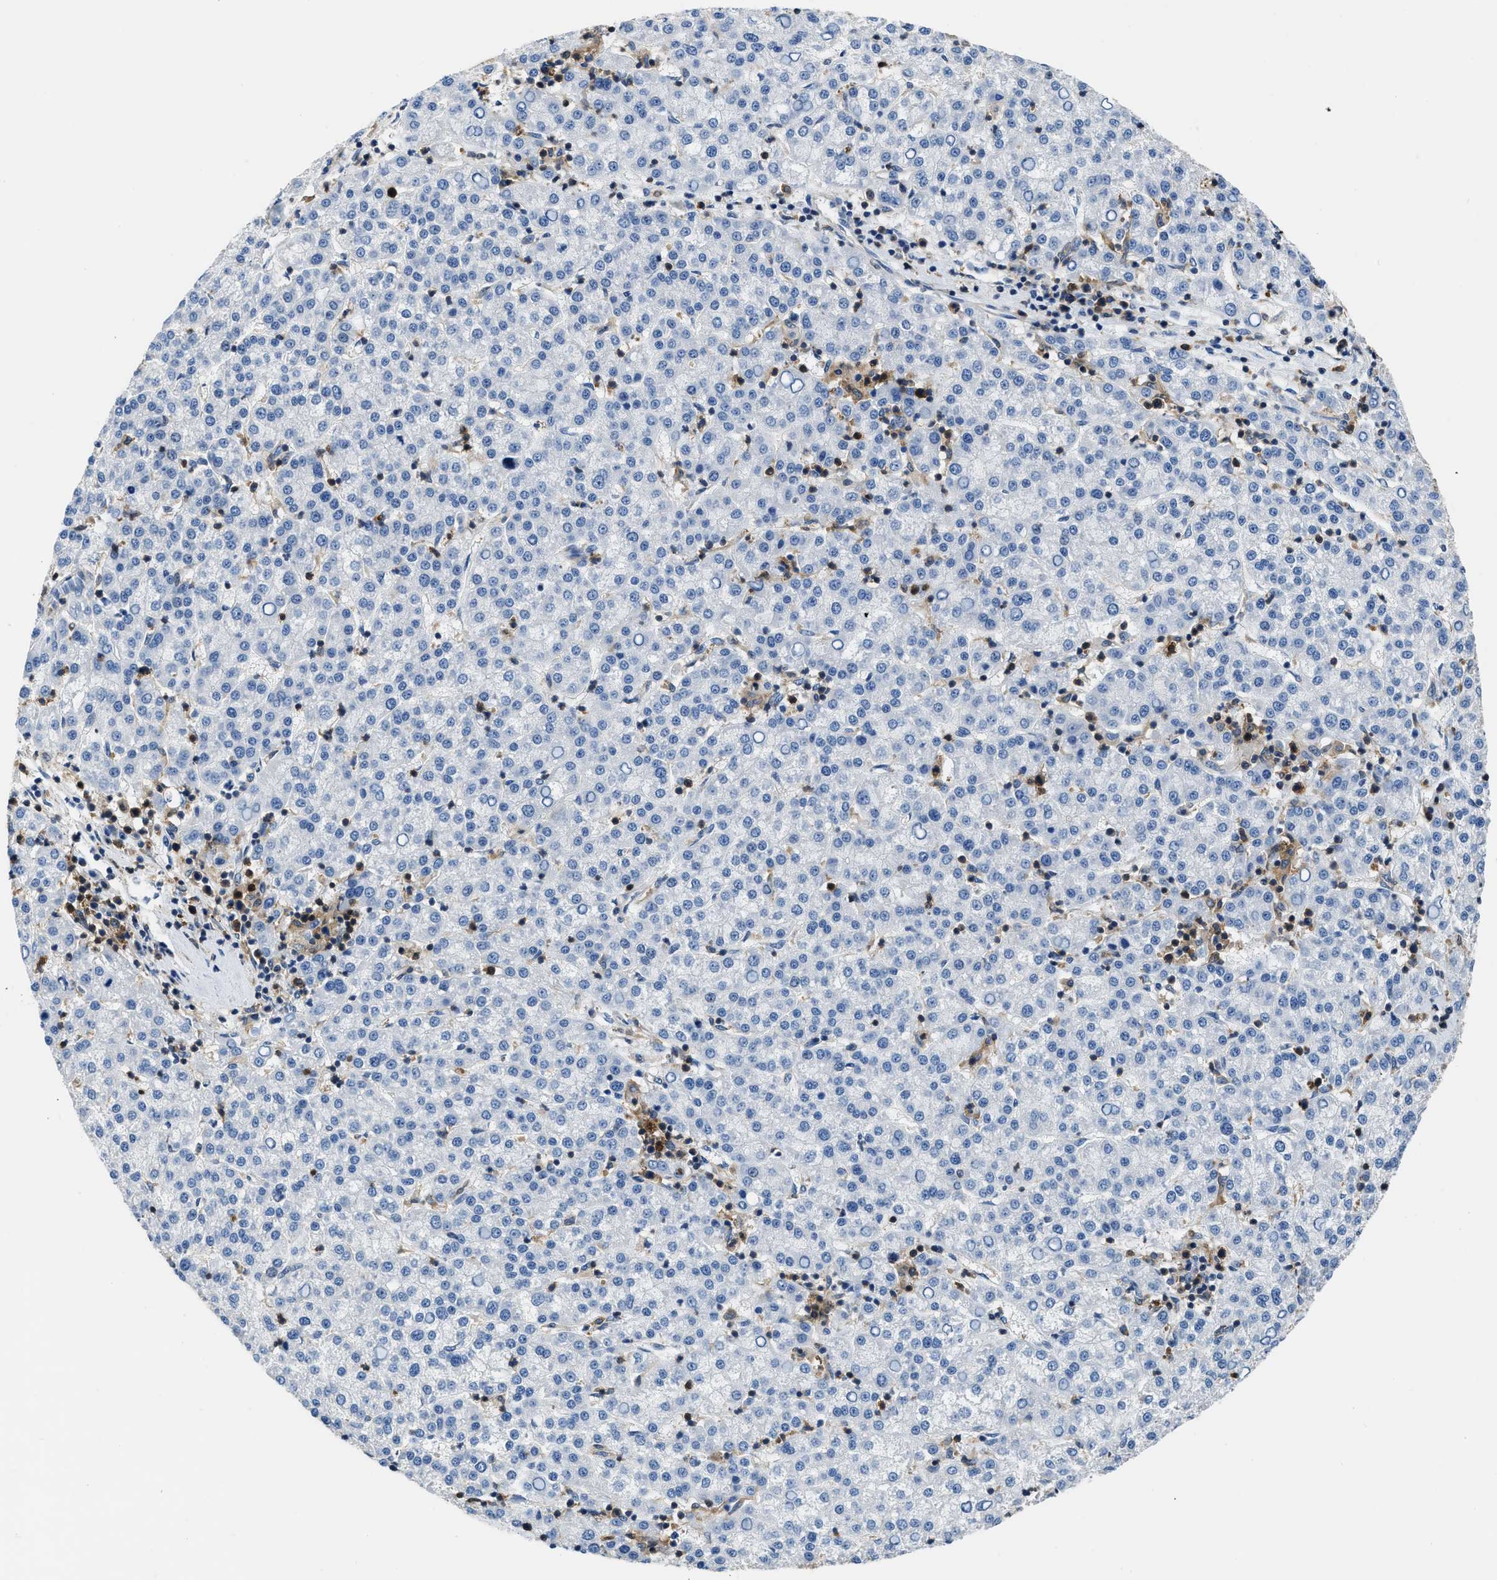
{"staining": {"intensity": "negative", "quantity": "none", "location": "none"}, "tissue": "liver cancer", "cell_type": "Tumor cells", "image_type": "cancer", "snomed": [{"axis": "morphology", "description": "Carcinoma, Hepatocellular, NOS"}, {"axis": "topography", "description": "Liver"}], "caption": "The immunohistochemistry (IHC) image has no significant positivity in tumor cells of liver hepatocellular carcinoma tissue.", "gene": "PKM", "patient": {"sex": "female", "age": 58}}